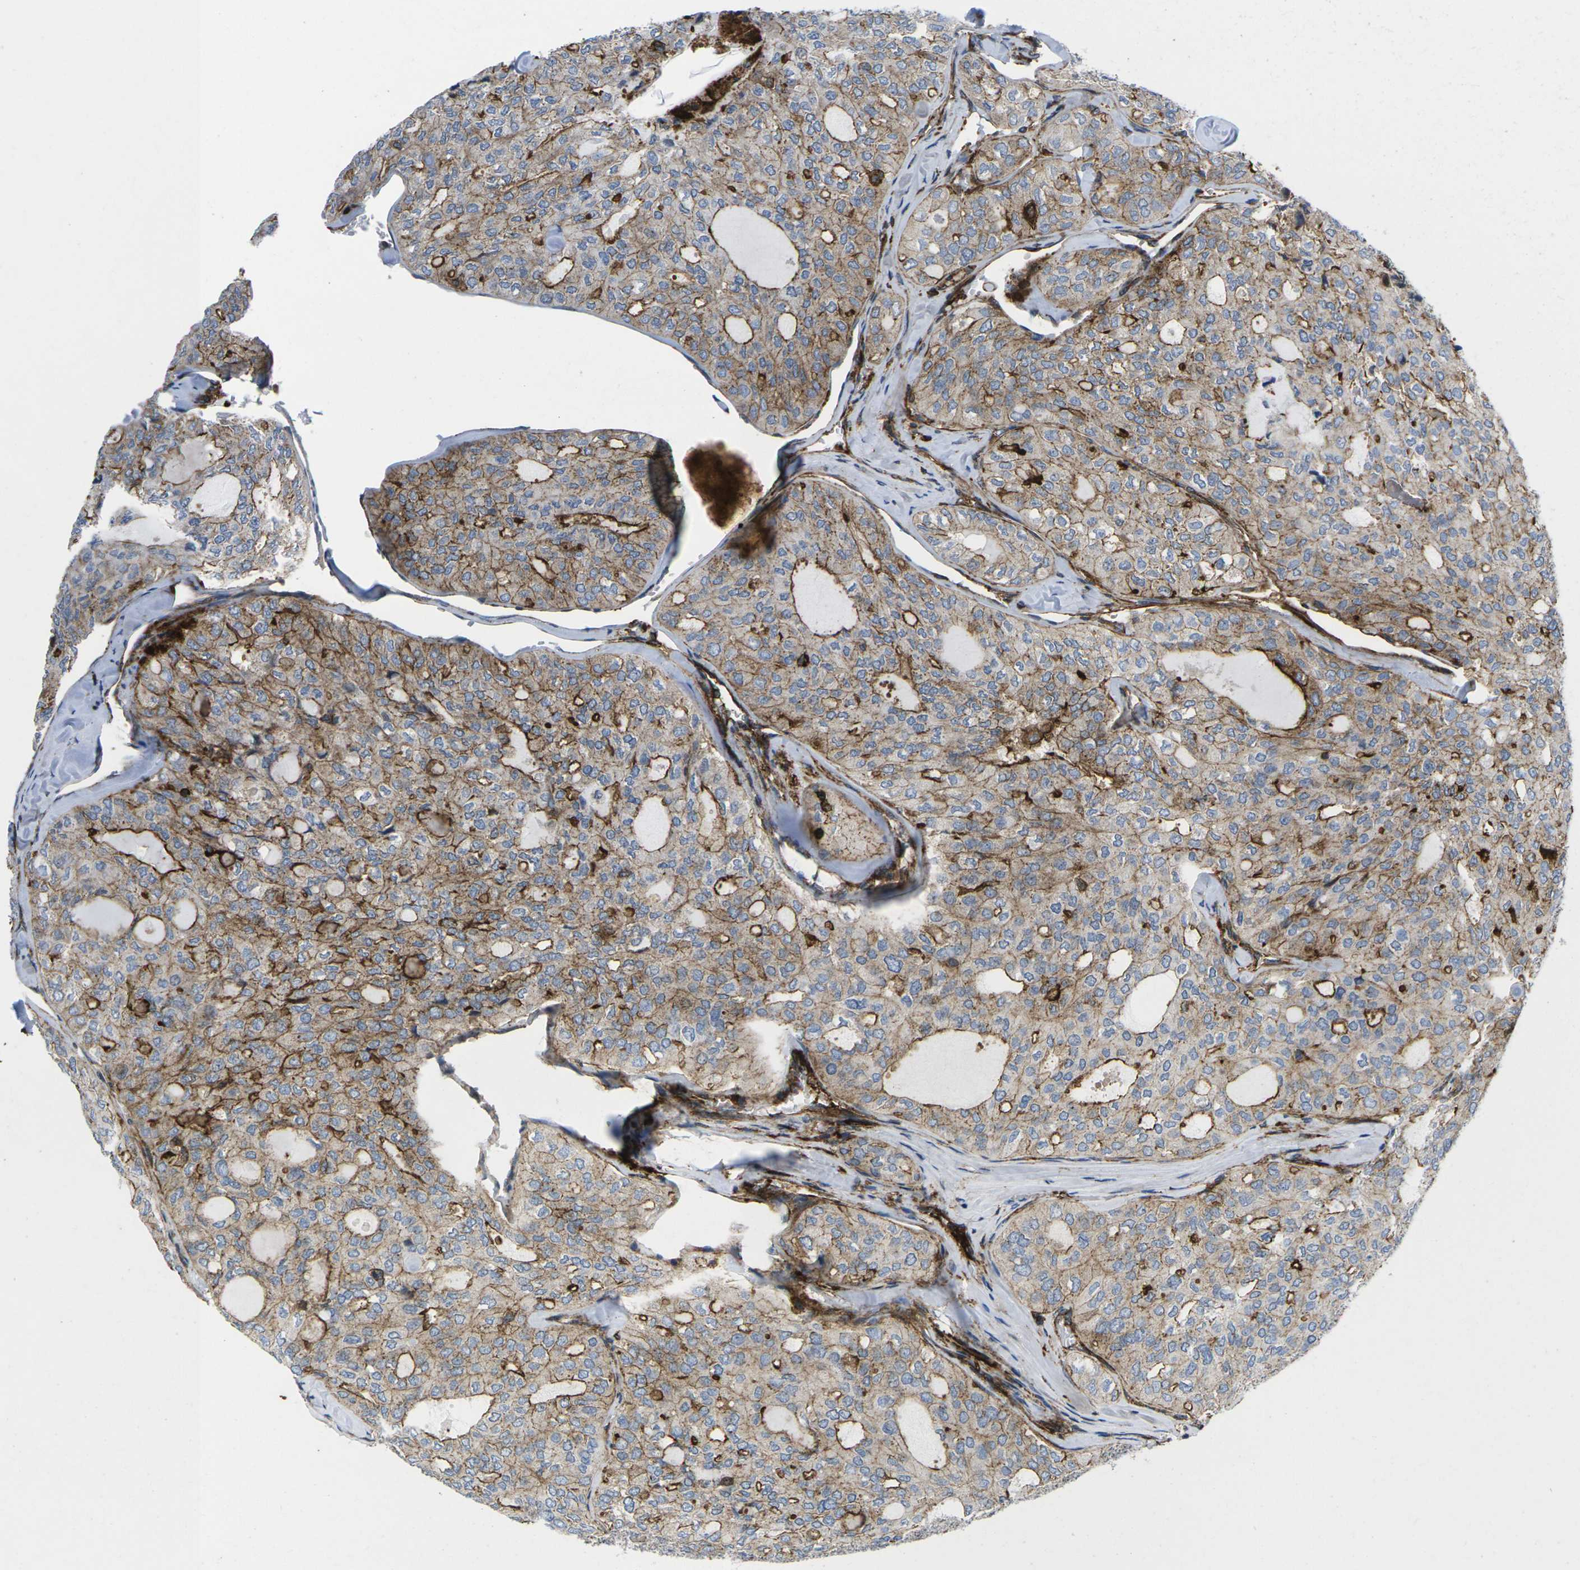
{"staining": {"intensity": "moderate", "quantity": ">75%", "location": "cytoplasmic/membranous"}, "tissue": "thyroid cancer", "cell_type": "Tumor cells", "image_type": "cancer", "snomed": [{"axis": "morphology", "description": "Follicular adenoma carcinoma, NOS"}, {"axis": "topography", "description": "Thyroid gland"}], "caption": "A brown stain labels moderate cytoplasmic/membranous positivity of a protein in human follicular adenoma carcinoma (thyroid) tumor cells.", "gene": "IQGAP1", "patient": {"sex": "male", "age": 75}}